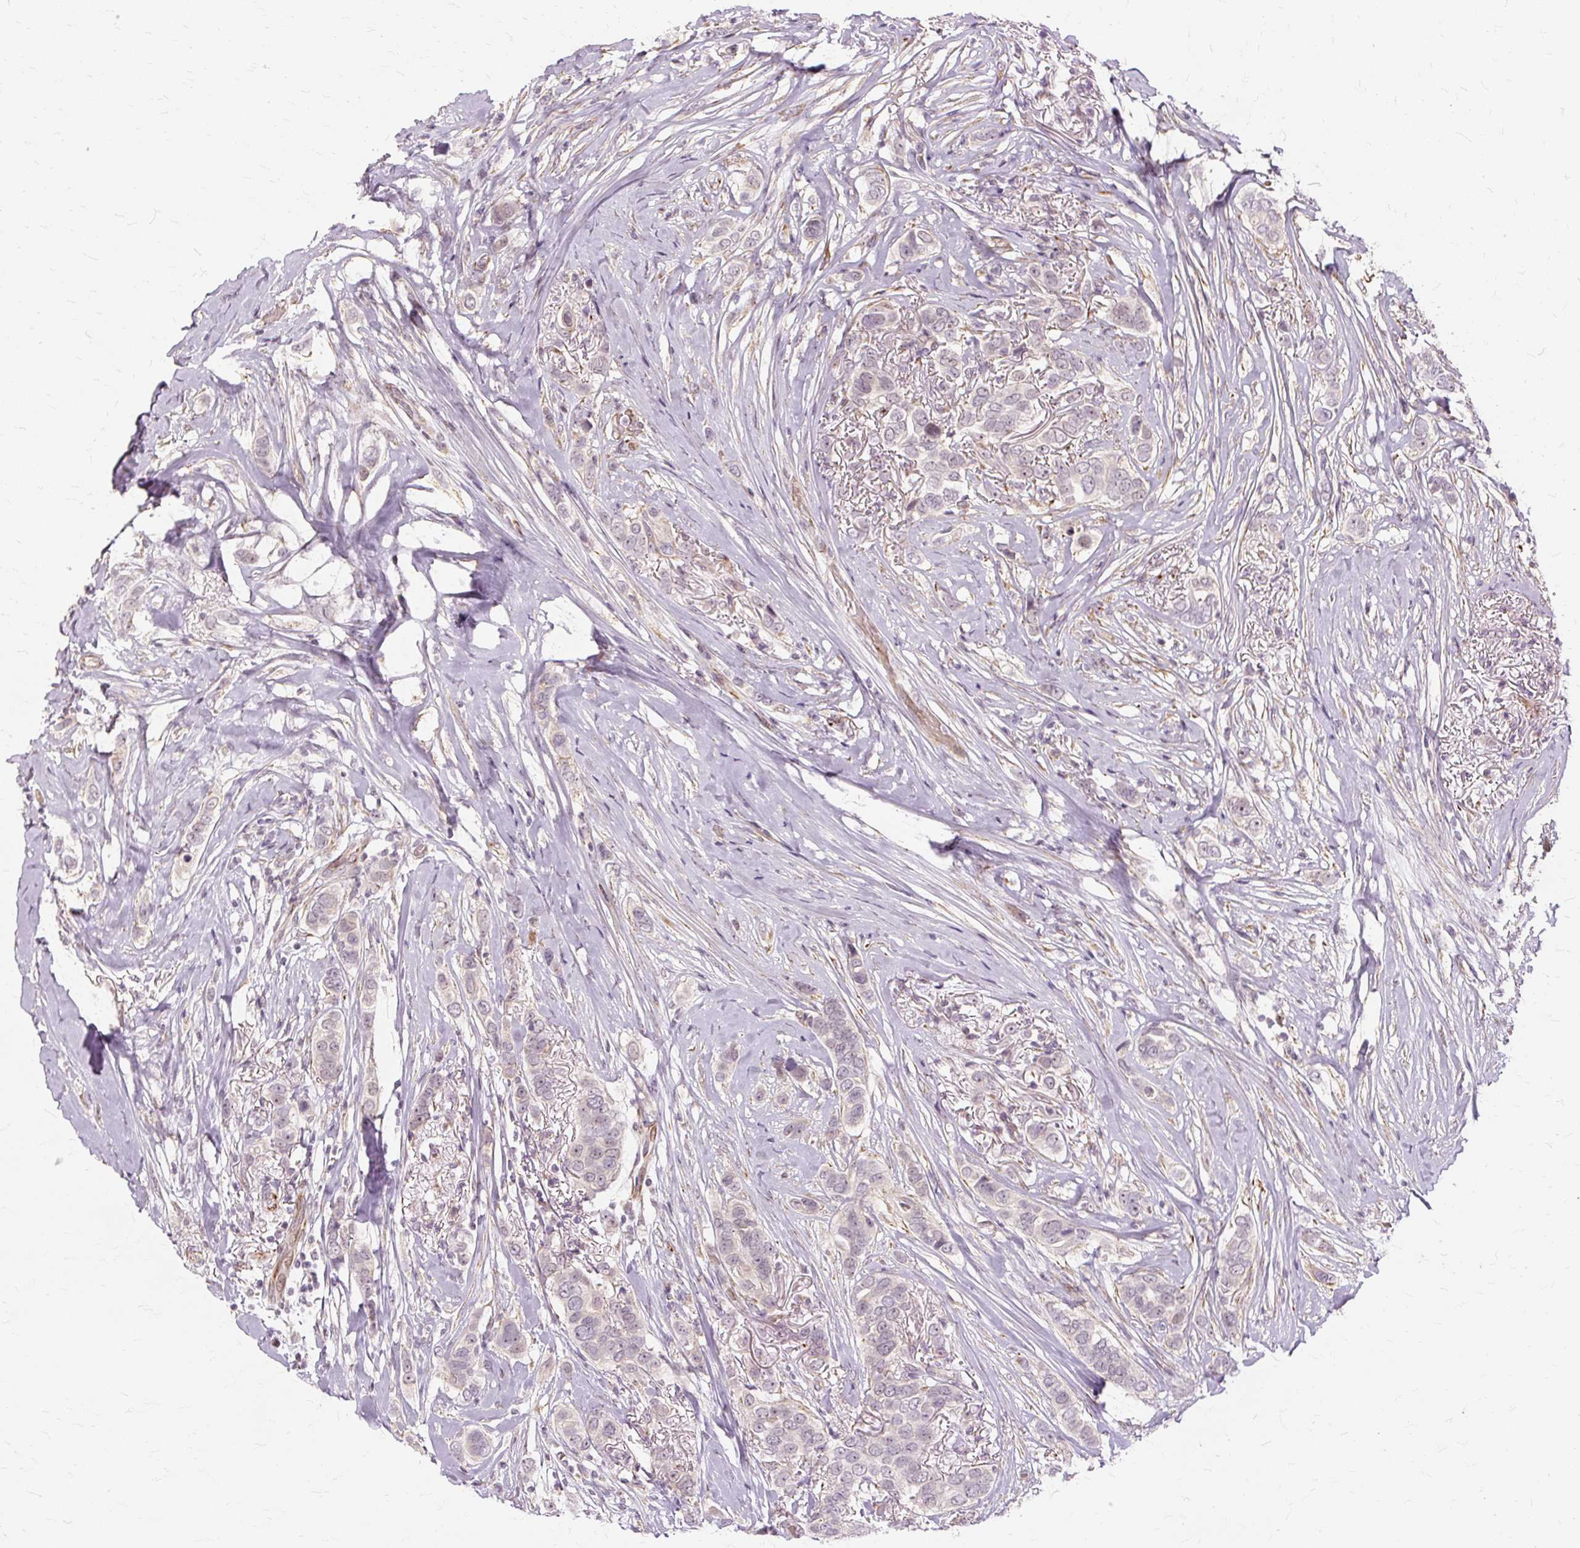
{"staining": {"intensity": "weak", "quantity": "<25%", "location": "nuclear"}, "tissue": "breast cancer", "cell_type": "Tumor cells", "image_type": "cancer", "snomed": [{"axis": "morphology", "description": "Lobular carcinoma"}, {"axis": "topography", "description": "Breast"}], "caption": "This image is of breast cancer stained with immunohistochemistry to label a protein in brown with the nuclei are counter-stained blue. There is no staining in tumor cells.", "gene": "MMACHC", "patient": {"sex": "female", "age": 51}}